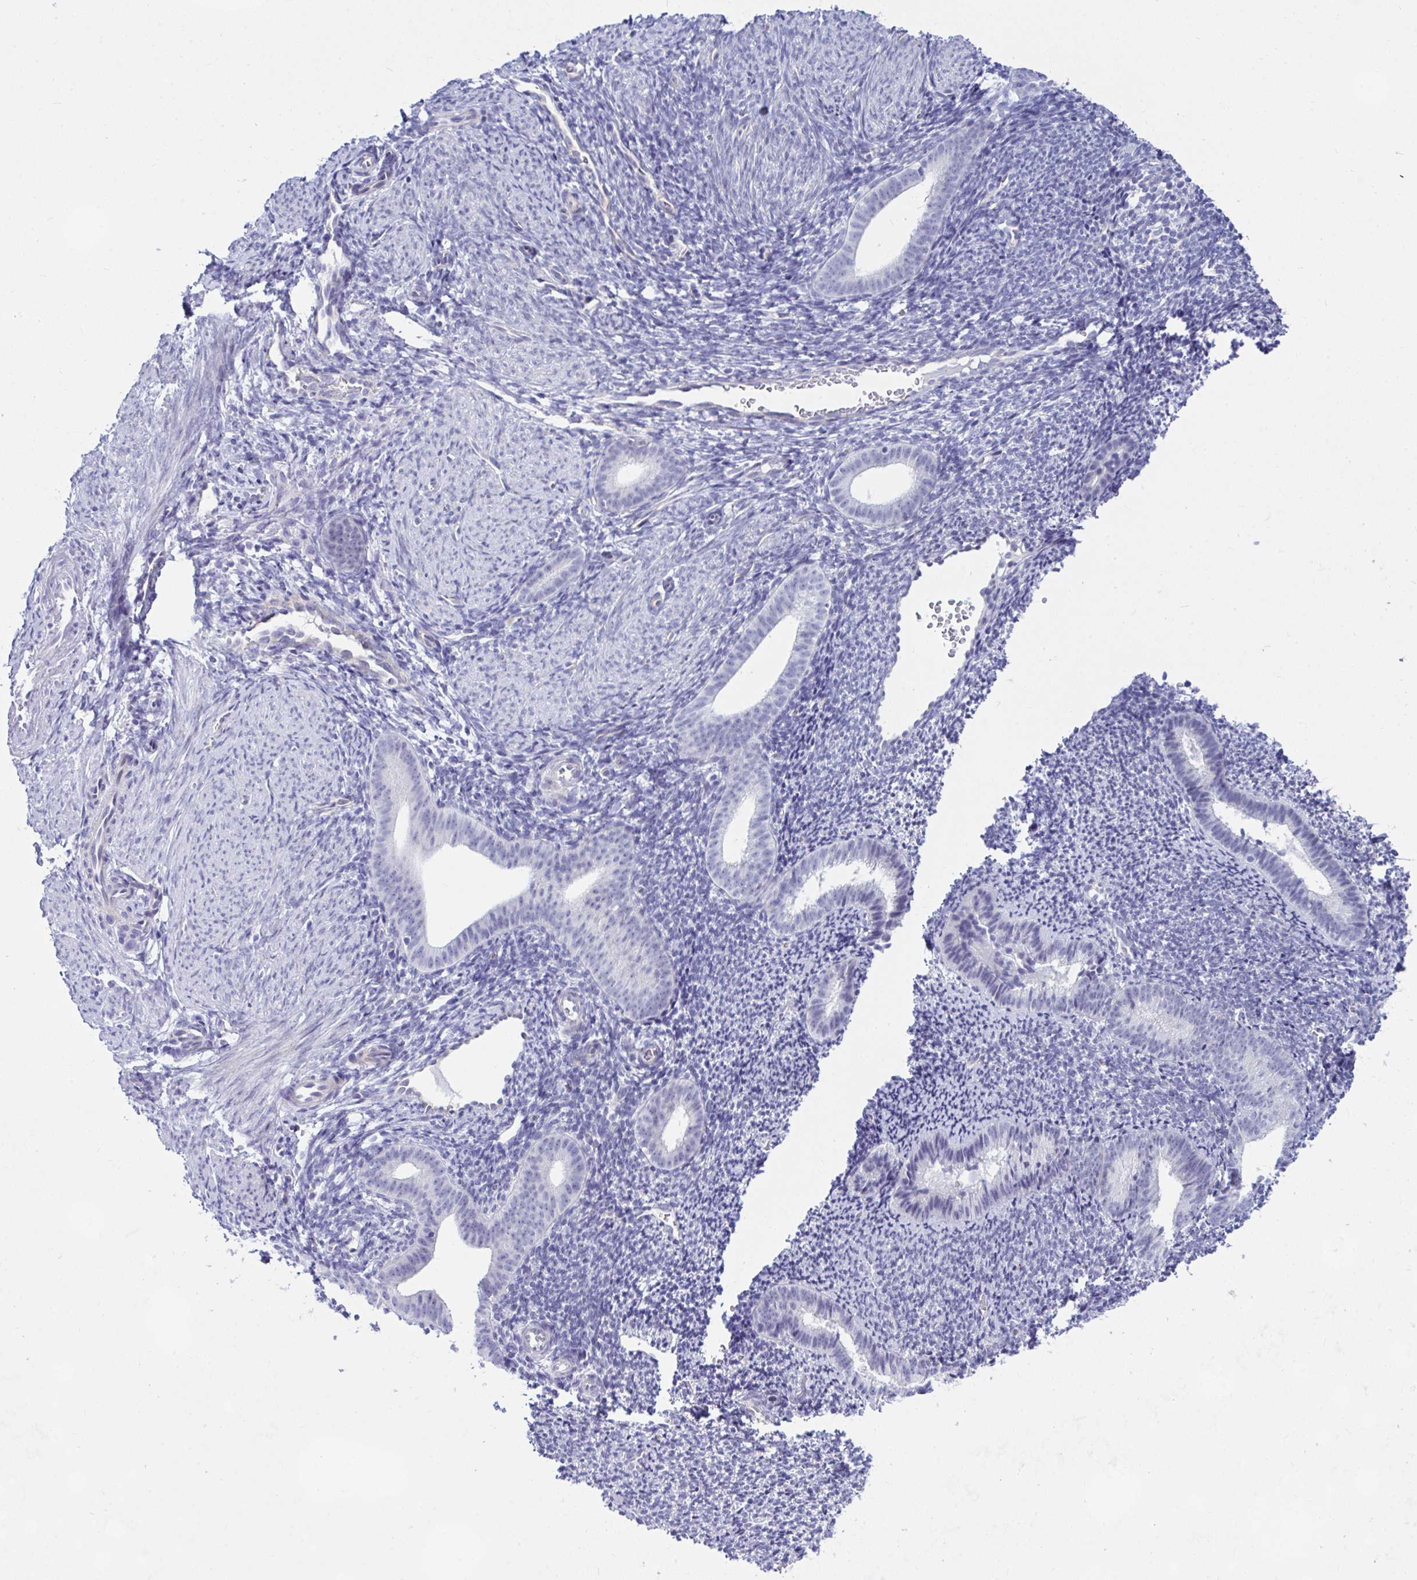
{"staining": {"intensity": "negative", "quantity": "none", "location": "none"}, "tissue": "endometrium", "cell_type": "Cells in endometrial stroma", "image_type": "normal", "snomed": [{"axis": "morphology", "description": "Normal tissue, NOS"}, {"axis": "topography", "description": "Endometrium"}], "caption": "IHC photomicrograph of normal endometrium: endometrium stained with DAB (3,3'-diaminobenzidine) demonstrates no significant protein positivity in cells in endometrial stroma. The staining is performed using DAB (3,3'-diaminobenzidine) brown chromogen with nuclei counter-stained in using hematoxylin.", "gene": "NFXL1", "patient": {"sex": "female", "age": 39}}